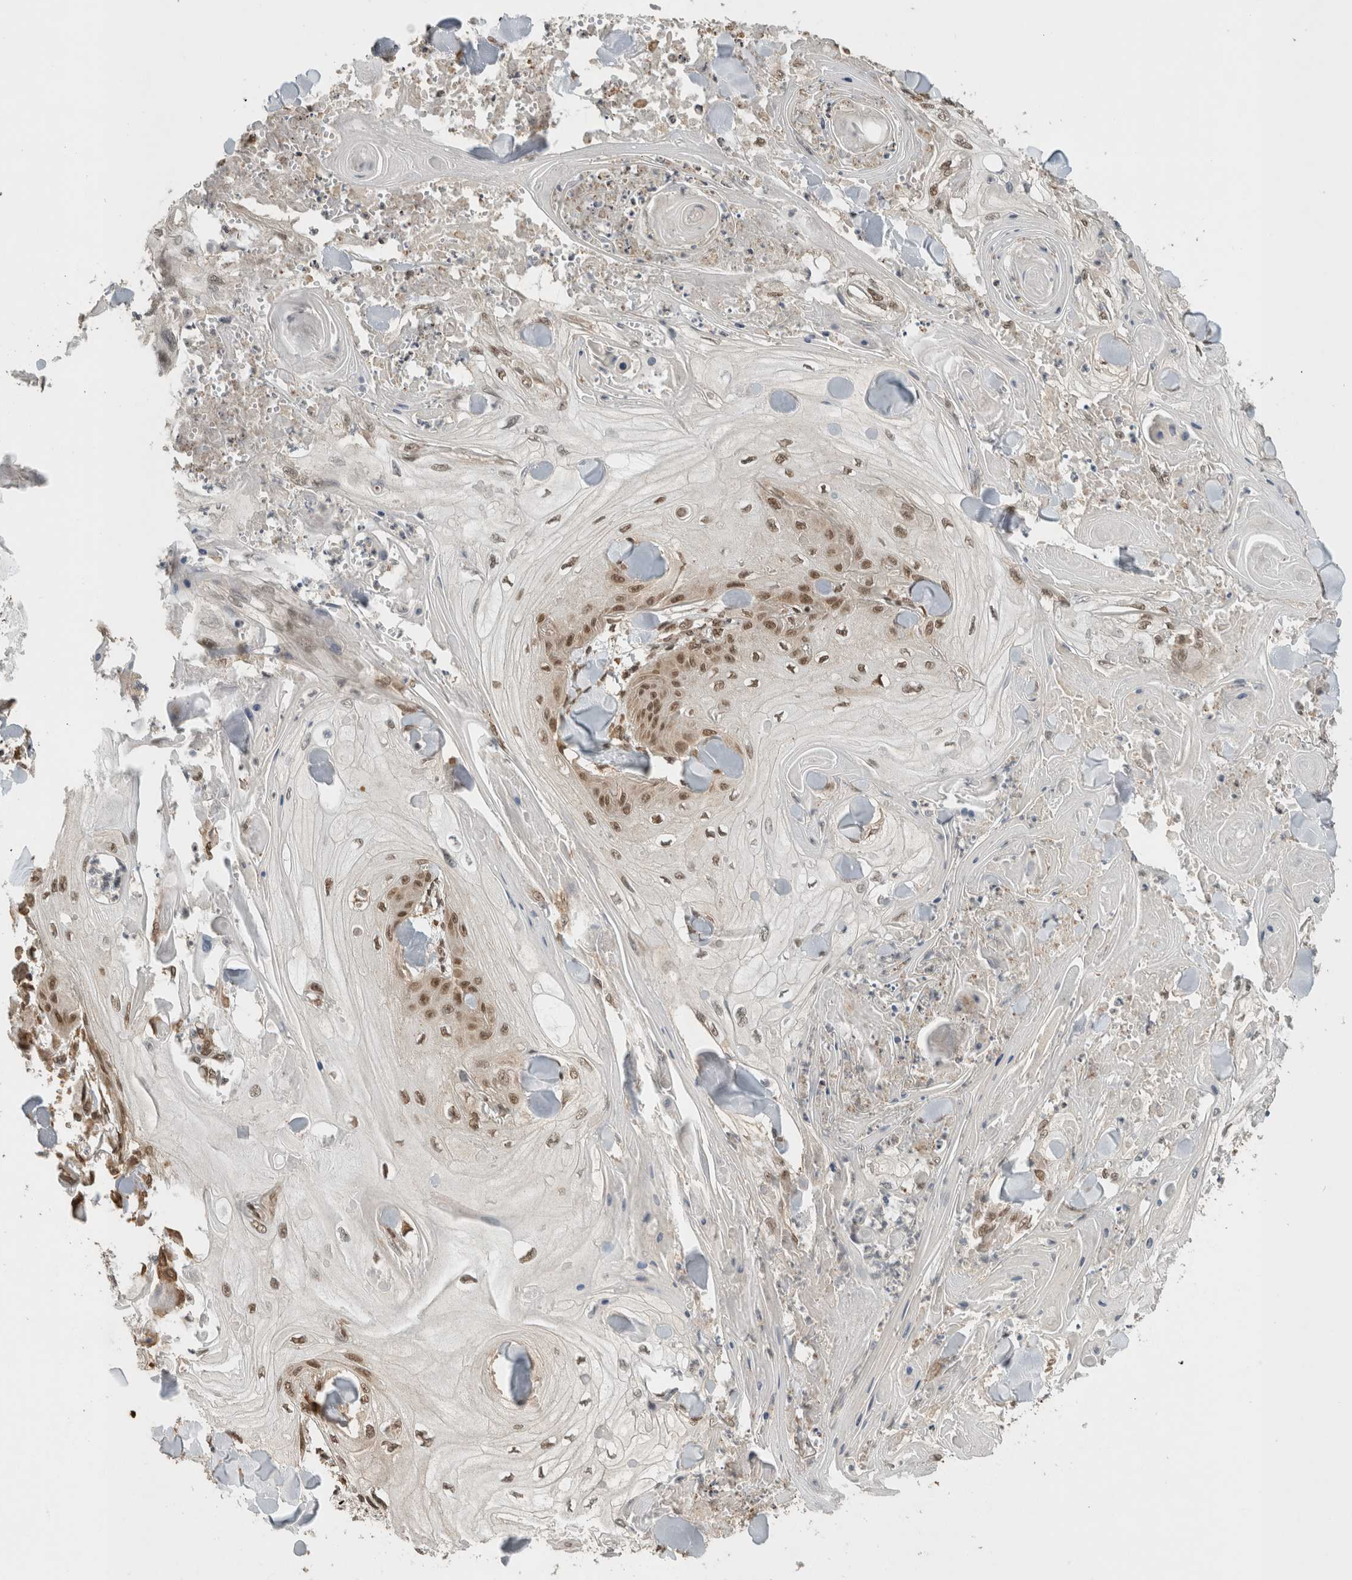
{"staining": {"intensity": "moderate", "quantity": ">75%", "location": "nuclear"}, "tissue": "skin cancer", "cell_type": "Tumor cells", "image_type": "cancer", "snomed": [{"axis": "morphology", "description": "Squamous cell carcinoma, NOS"}, {"axis": "topography", "description": "Skin"}], "caption": "The image displays immunohistochemical staining of skin squamous cell carcinoma. There is moderate nuclear staining is identified in approximately >75% of tumor cells.", "gene": "C1orf21", "patient": {"sex": "male", "age": 74}}